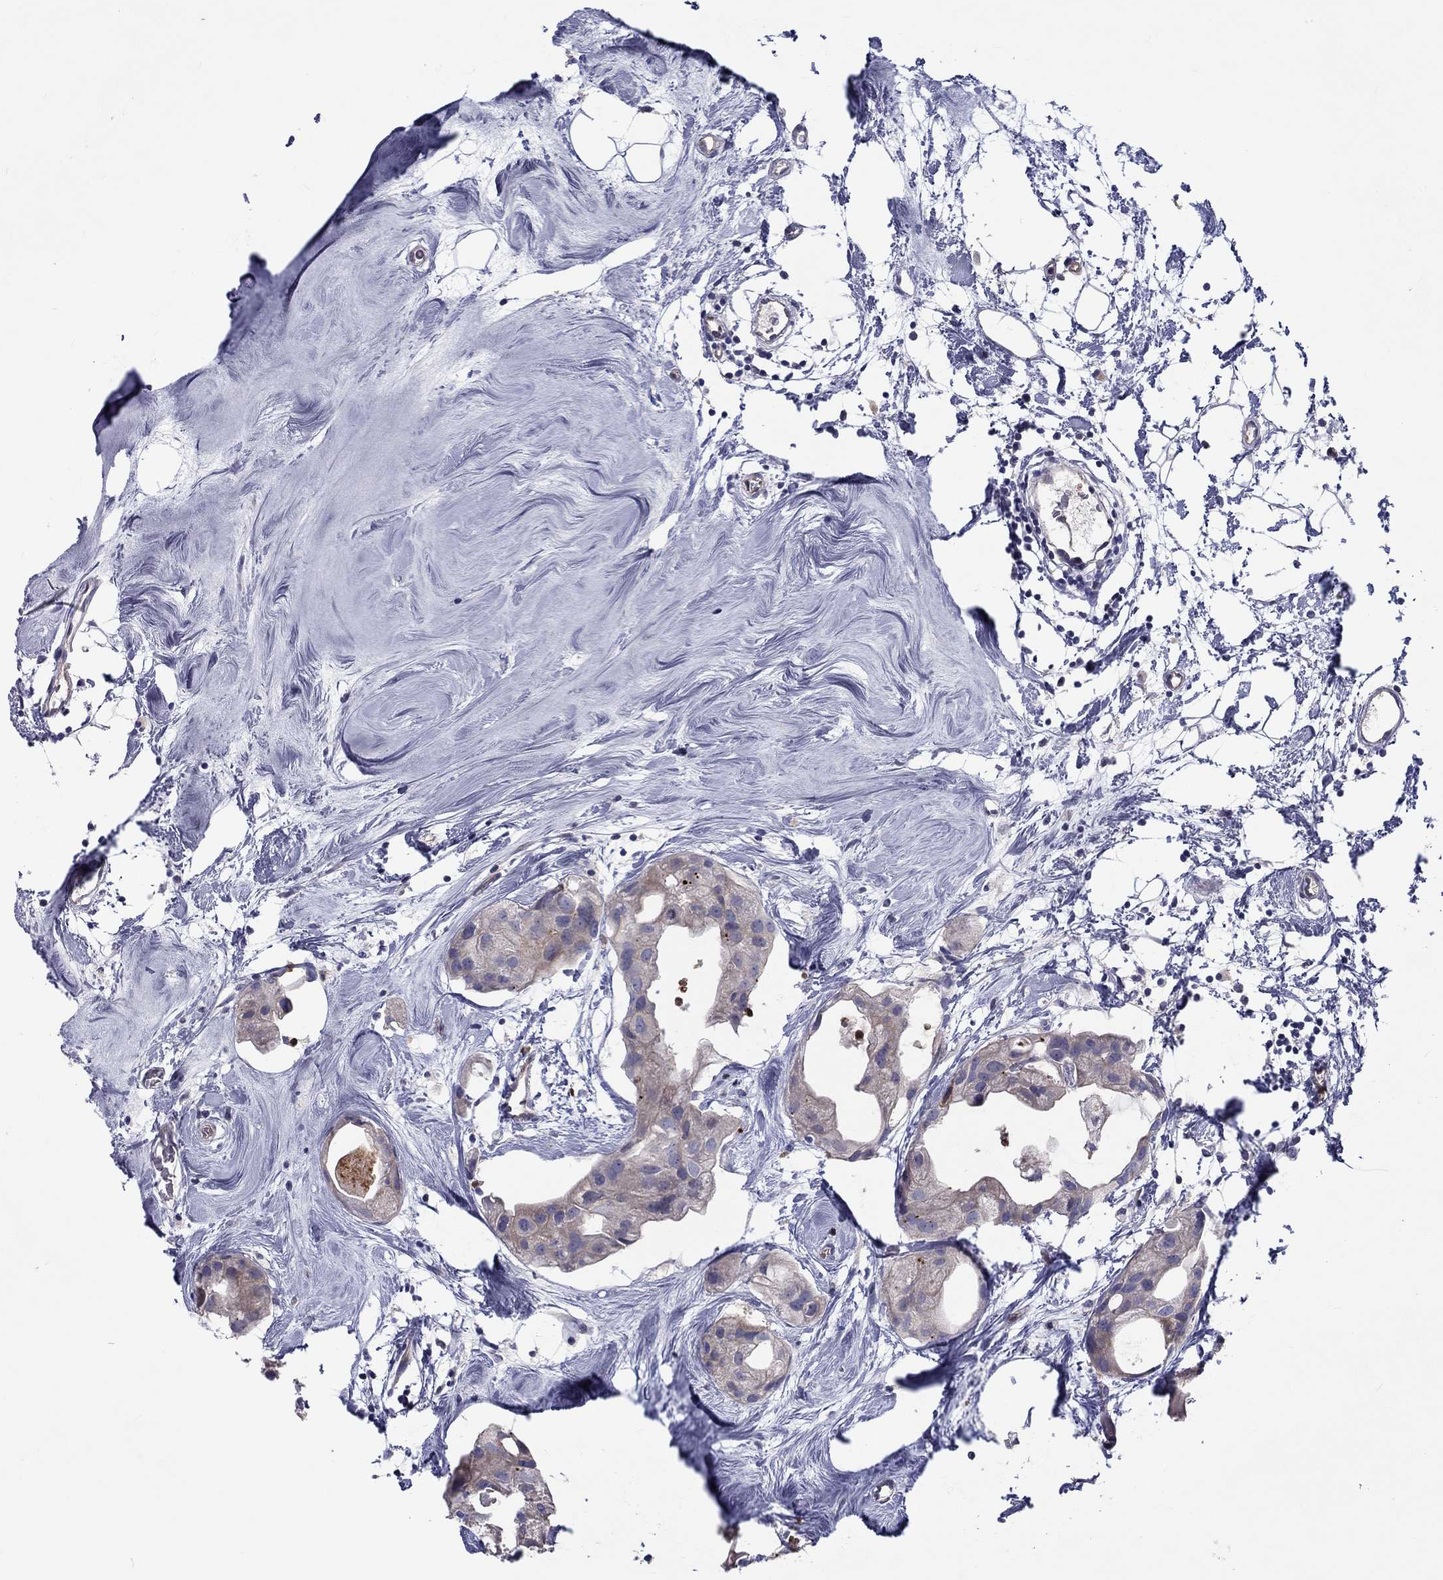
{"staining": {"intensity": "negative", "quantity": "none", "location": "none"}, "tissue": "breast cancer", "cell_type": "Tumor cells", "image_type": "cancer", "snomed": [{"axis": "morphology", "description": "Normal tissue, NOS"}, {"axis": "morphology", "description": "Duct carcinoma"}, {"axis": "topography", "description": "Breast"}], "caption": "Tumor cells are negative for brown protein staining in breast cancer (intraductal carcinoma).", "gene": "ABCG4", "patient": {"sex": "female", "age": 40}}